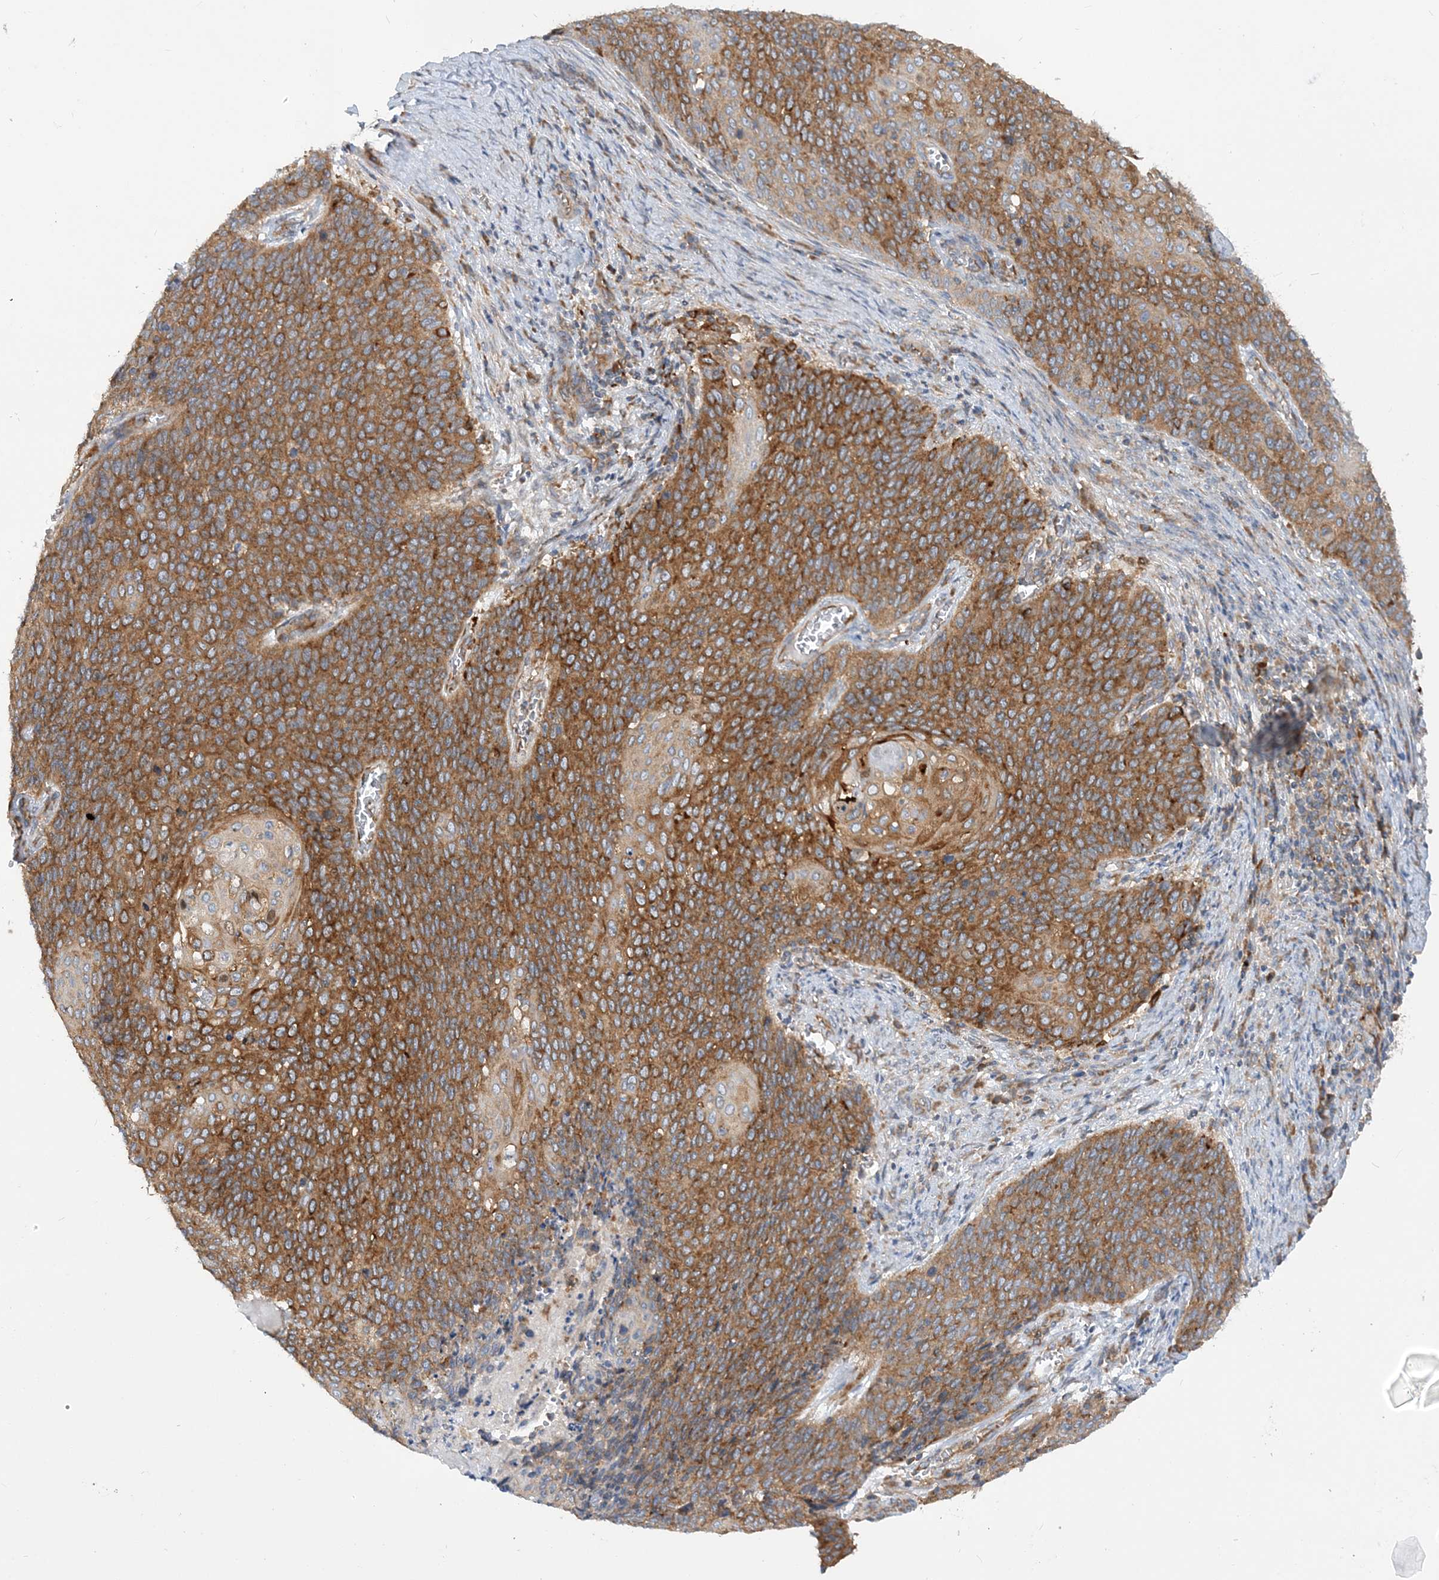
{"staining": {"intensity": "strong", "quantity": ">75%", "location": "cytoplasmic/membranous"}, "tissue": "cervical cancer", "cell_type": "Tumor cells", "image_type": "cancer", "snomed": [{"axis": "morphology", "description": "Squamous cell carcinoma, NOS"}, {"axis": "topography", "description": "Cervix"}], "caption": "Protein staining of cervical squamous cell carcinoma tissue demonstrates strong cytoplasmic/membranous expression in approximately >75% of tumor cells. The protein is stained brown, and the nuclei are stained in blue (DAB IHC with brightfield microscopy, high magnification).", "gene": "LARP4B", "patient": {"sex": "female", "age": 39}}